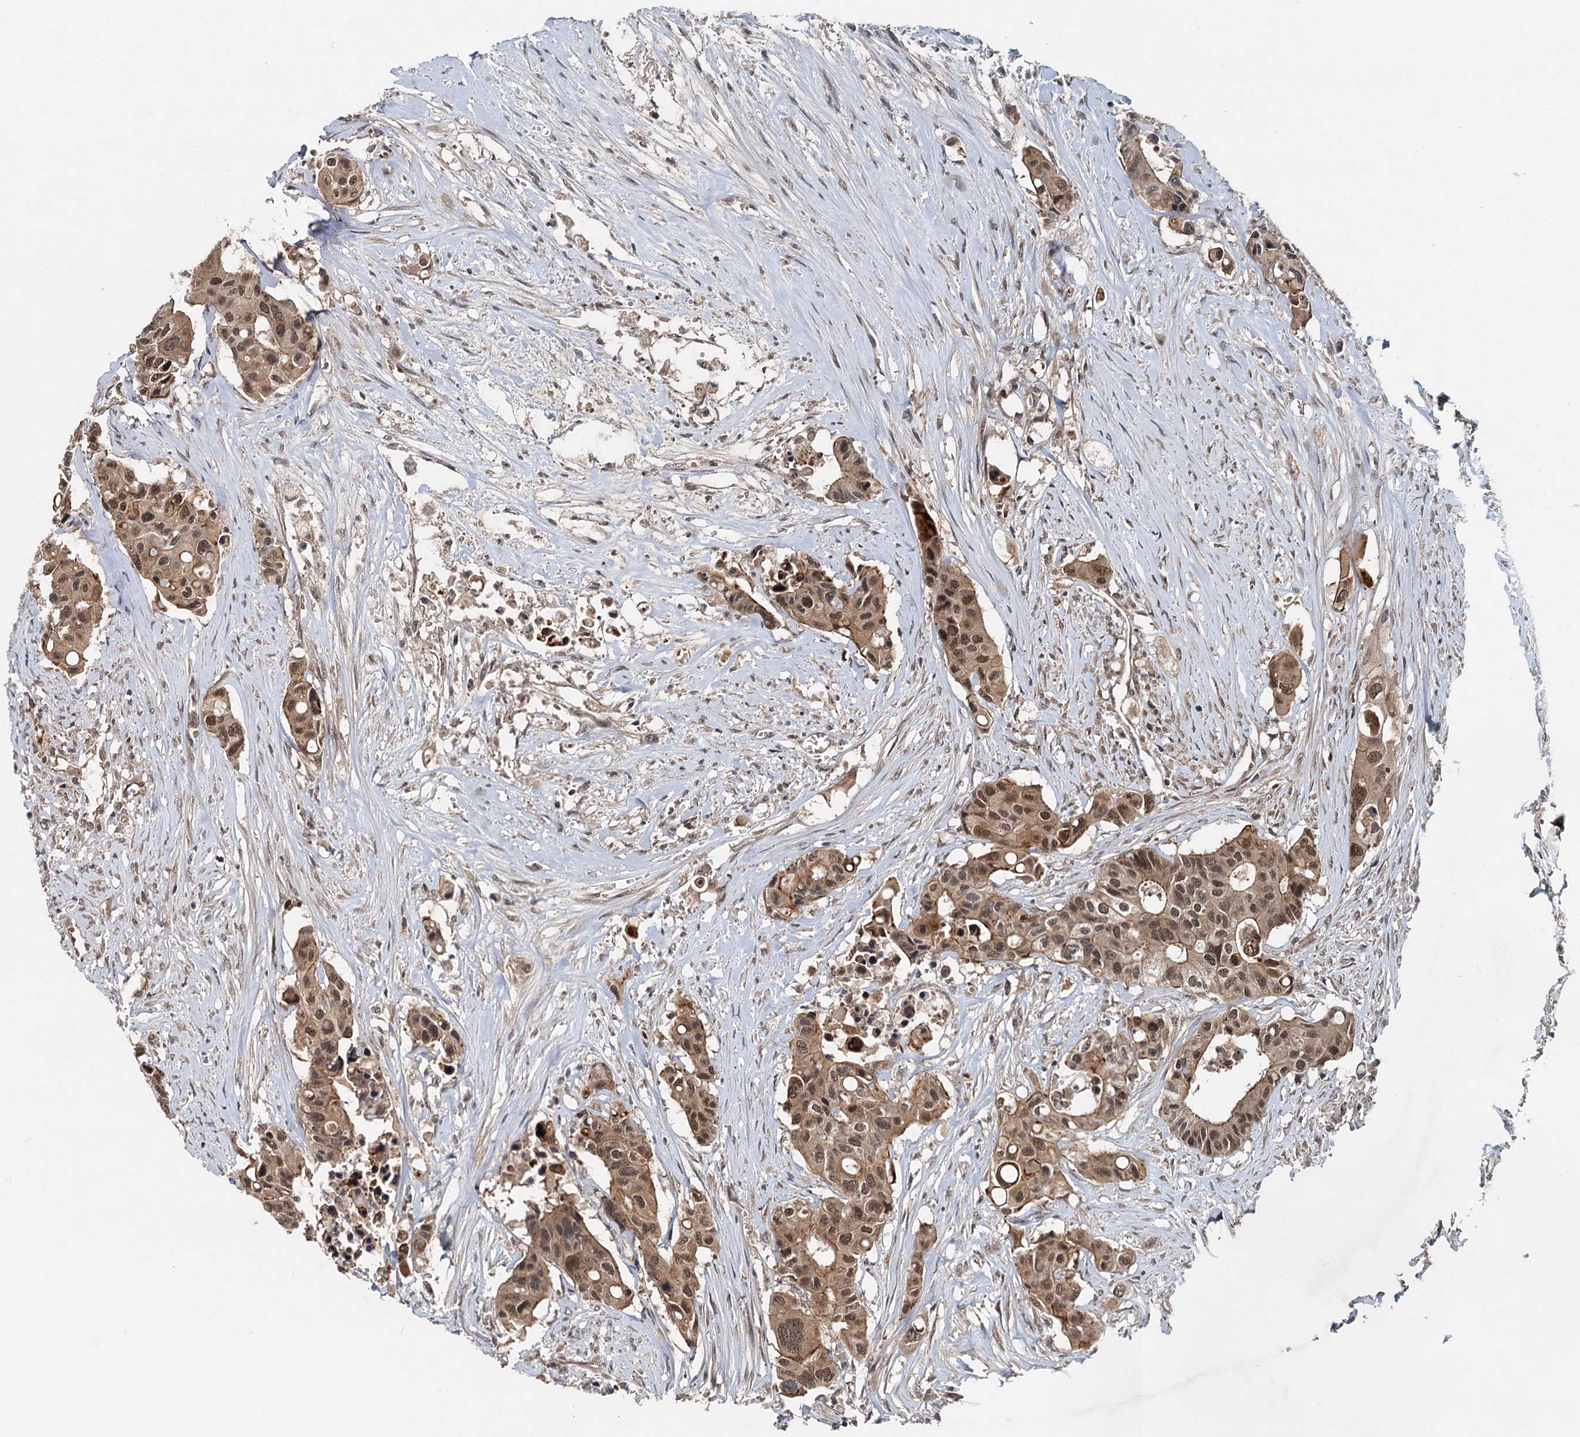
{"staining": {"intensity": "moderate", "quantity": ">75%", "location": "cytoplasmic/membranous,nuclear"}, "tissue": "colorectal cancer", "cell_type": "Tumor cells", "image_type": "cancer", "snomed": [{"axis": "morphology", "description": "Adenocarcinoma, NOS"}, {"axis": "topography", "description": "Colon"}], "caption": "The image reveals immunohistochemical staining of colorectal cancer (adenocarcinoma). There is moderate cytoplasmic/membranous and nuclear positivity is identified in approximately >75% of tumor cells.", "gene": "RITA1", "patient": {"sex": "male", "age": 77}}